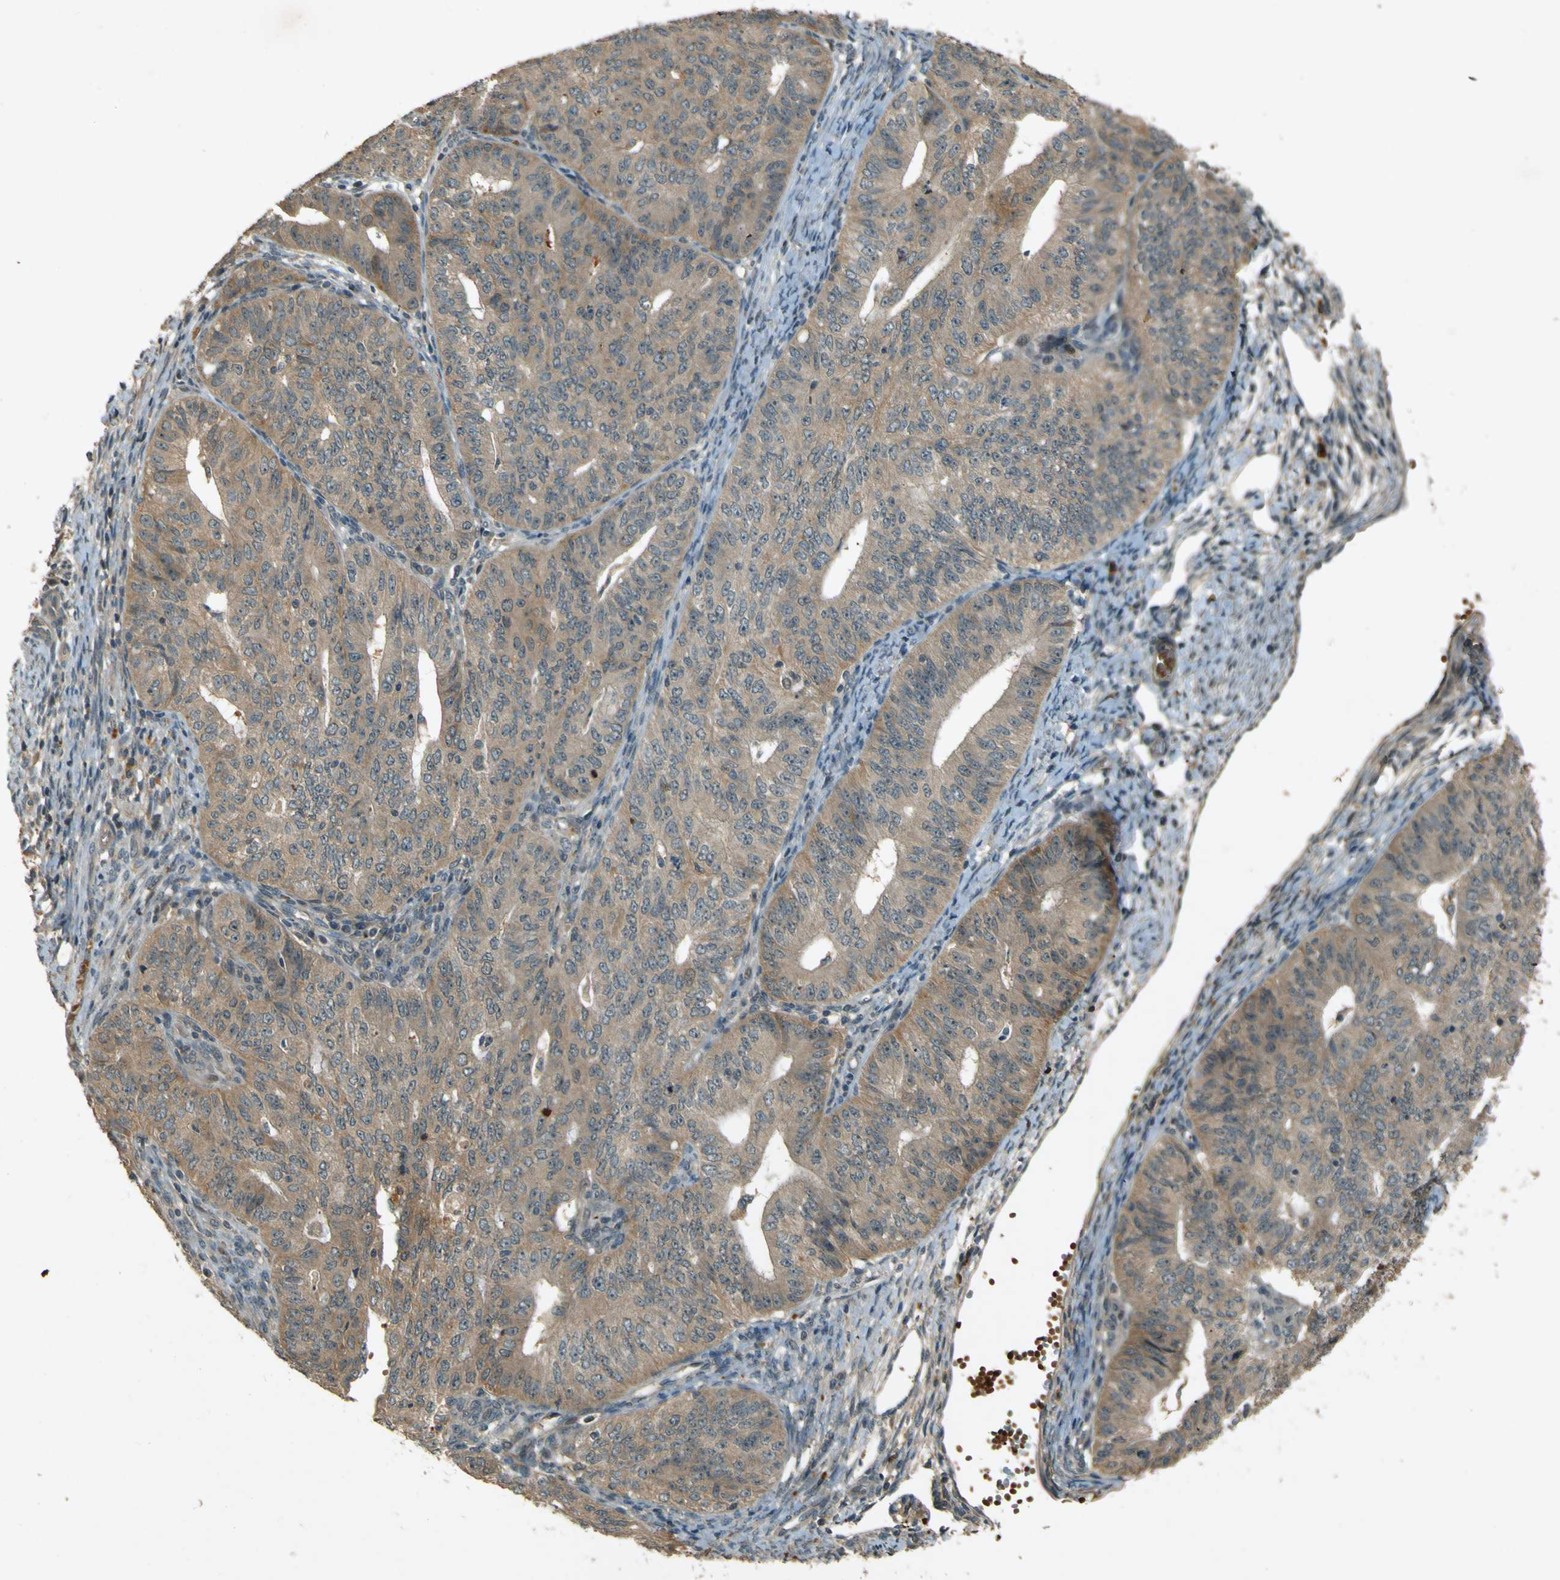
{"staining": {"intensity": "moderate", "quantity": ">75%", "location": "cytoplasmic/membranous"}, "tissue": "endometrial cancer", "cell_type": "Tumor cells", "image_type": "cancer", "snomed": [{"axis": "morphology", "description": "Adenocarcinoma, NOS"}, {"axis": "topography", "description": "Endometrium"}], "caption": "This is an image of IHC staining of adenocarcinoma (endometrial), which shows moderate expression in the cytoplasmic/membranous of tumor cells.", "gene": "MPDZ", "patient": {"sex": "female", "age": 32}}